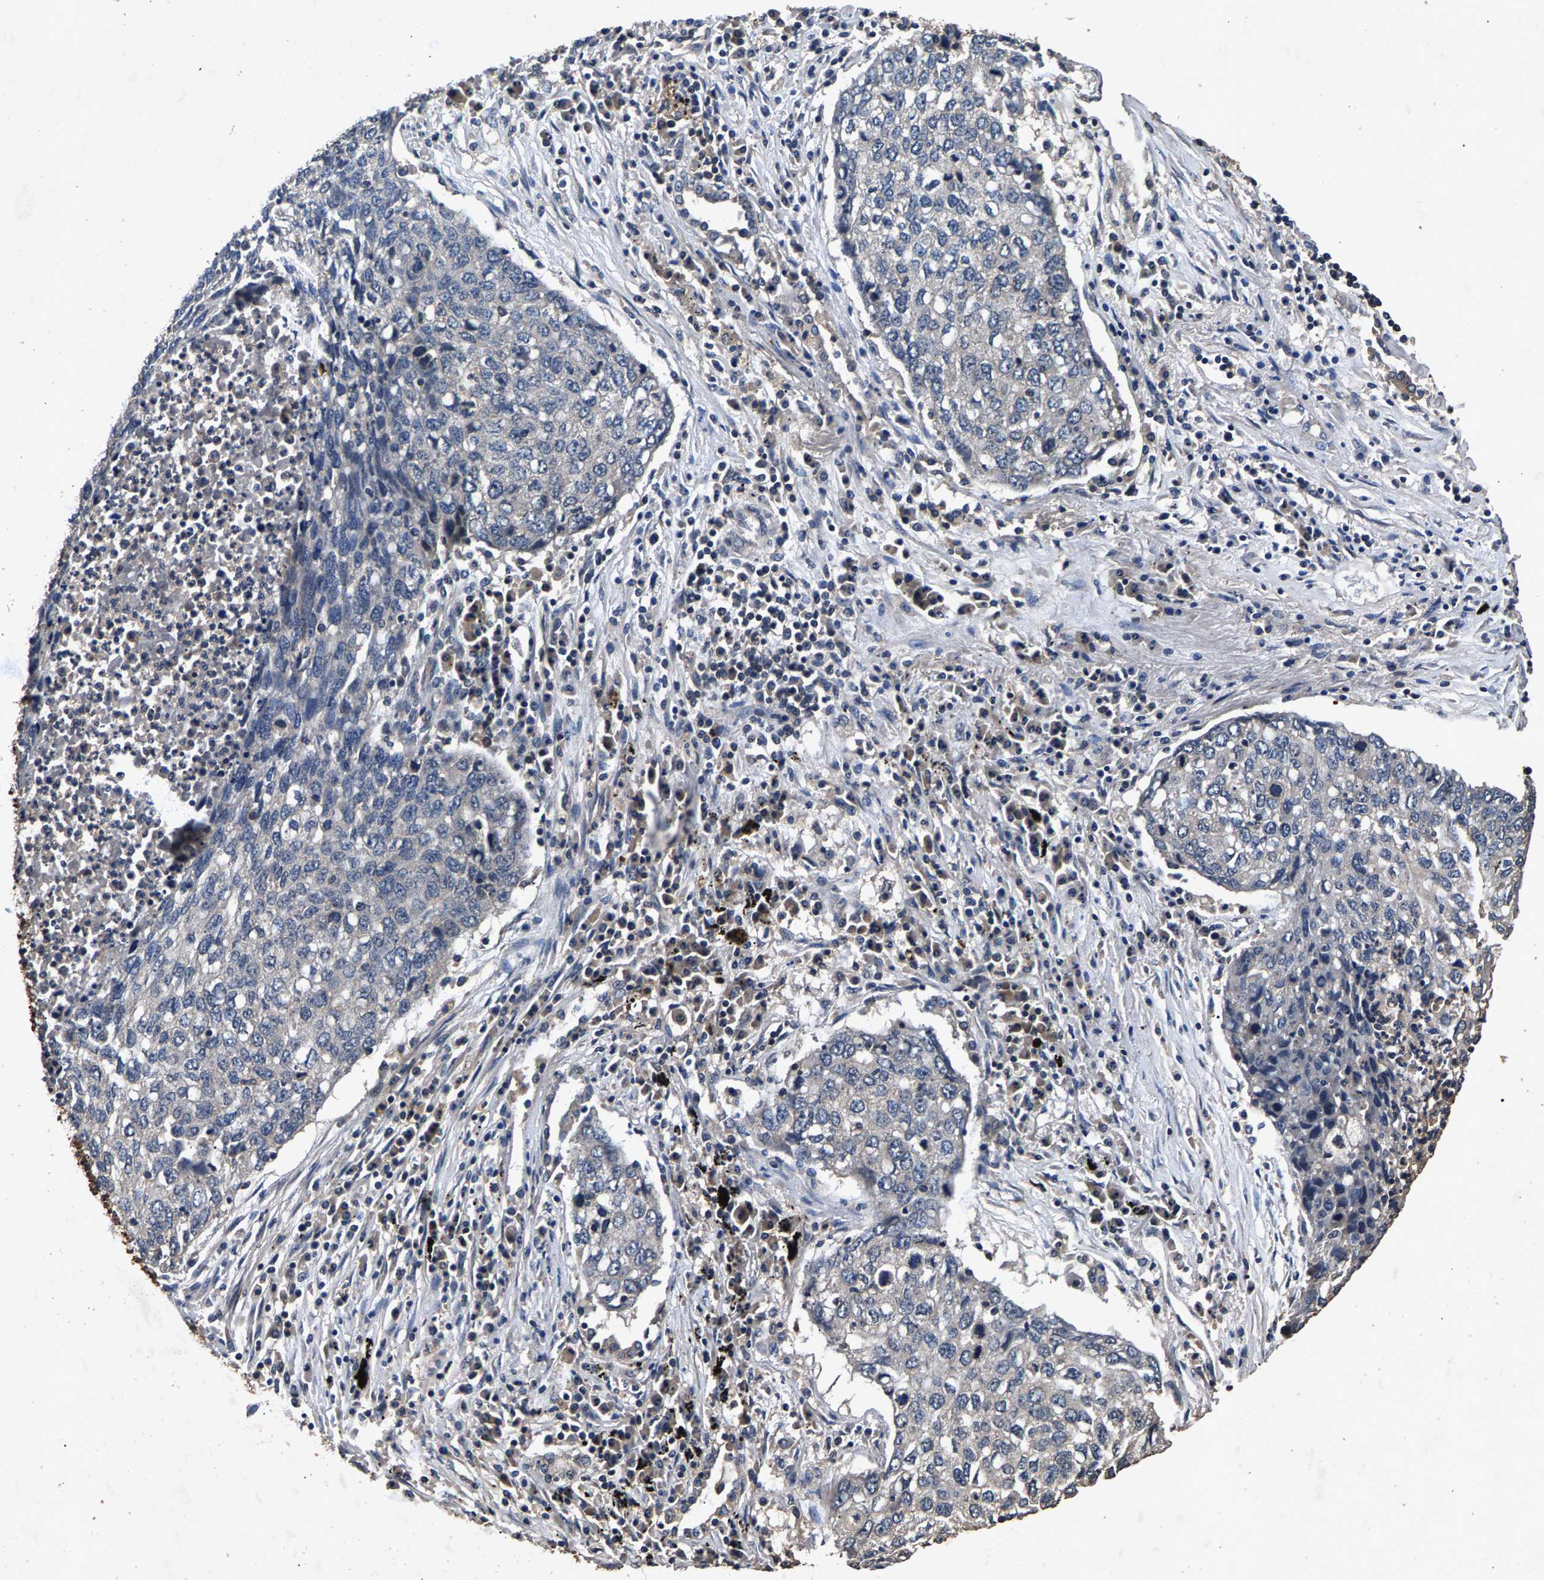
{"staining": {"intensity": "negative", "quantity": "none", "location": "none"}, "tissue": "lung cancer", "cell_type": "Tumor cells", "image_type": "cancer", "snomed": [{"axis": "morphology", "description": "Squamous cell carcinoma, NOS"}, {"axis": "topography", "description": "Lung"}], "caption": "A photomicrograph of squamous cell carcinoma (lung) stained for a protein demonstrates no brown staining in tumor cells.", "gene": "PPP1CC", "patient": {"sex": "female", "age": 63}}